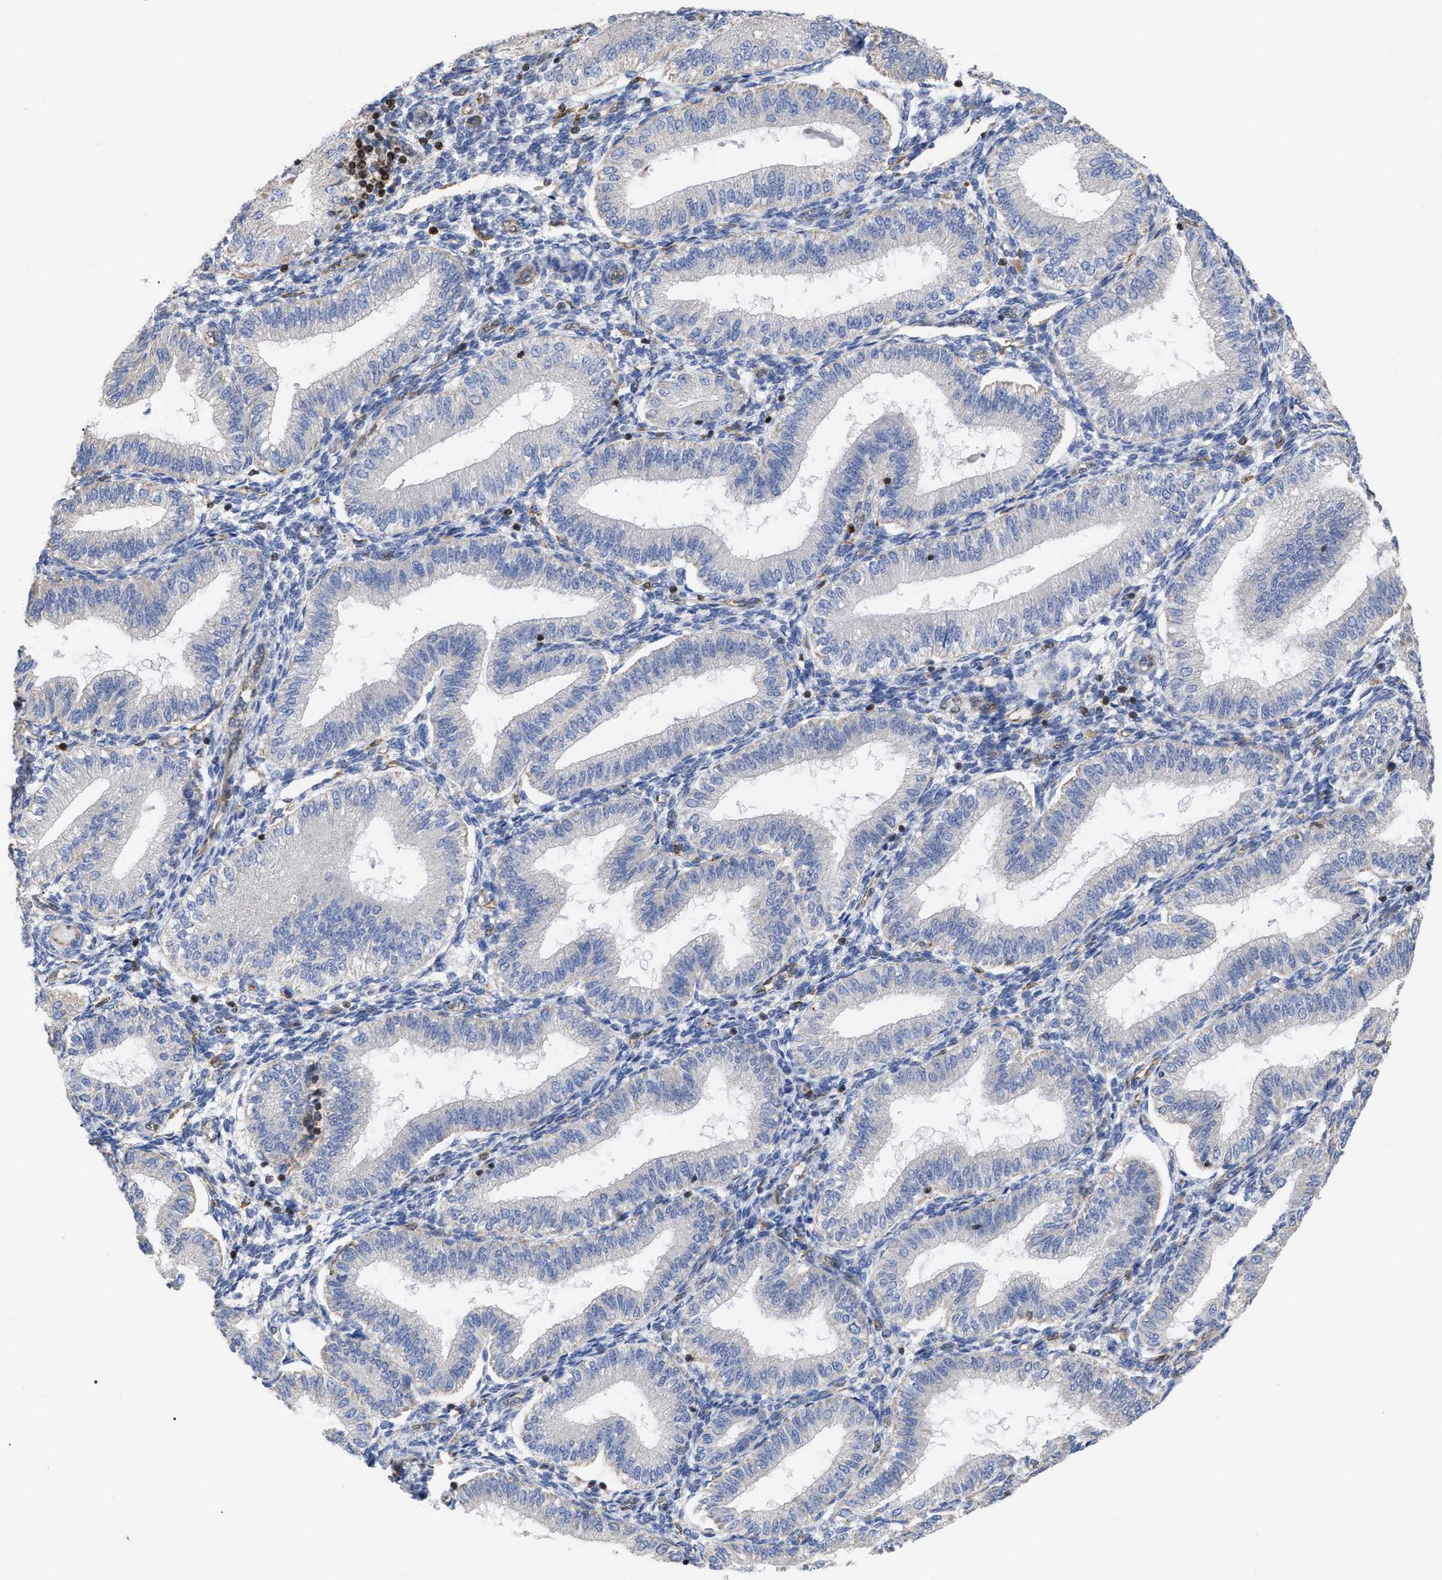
{"staining": {"intensity": "negative", "quantity": "none", "location": "none"}, "tissue": "endometrium", "cell_type": "Cells in endometrial stroma", "image_type": "normal", "snomed": [{"axis": "morphology", "description": "Normal tissue, NOS"}, {"axis": "topography", "description": "Endometrium"}], "caption": "Cells in endometrial stroma show no significant protein expression in unremarkable endometrium. The staining was performed using DAB to visualize the protein expression in brown, while the nuclei were stained in blue with hematoxylin (Magnification: 20x).", "gene": "GIMAP4", "patient": {"sex": "female", "age": 39}}